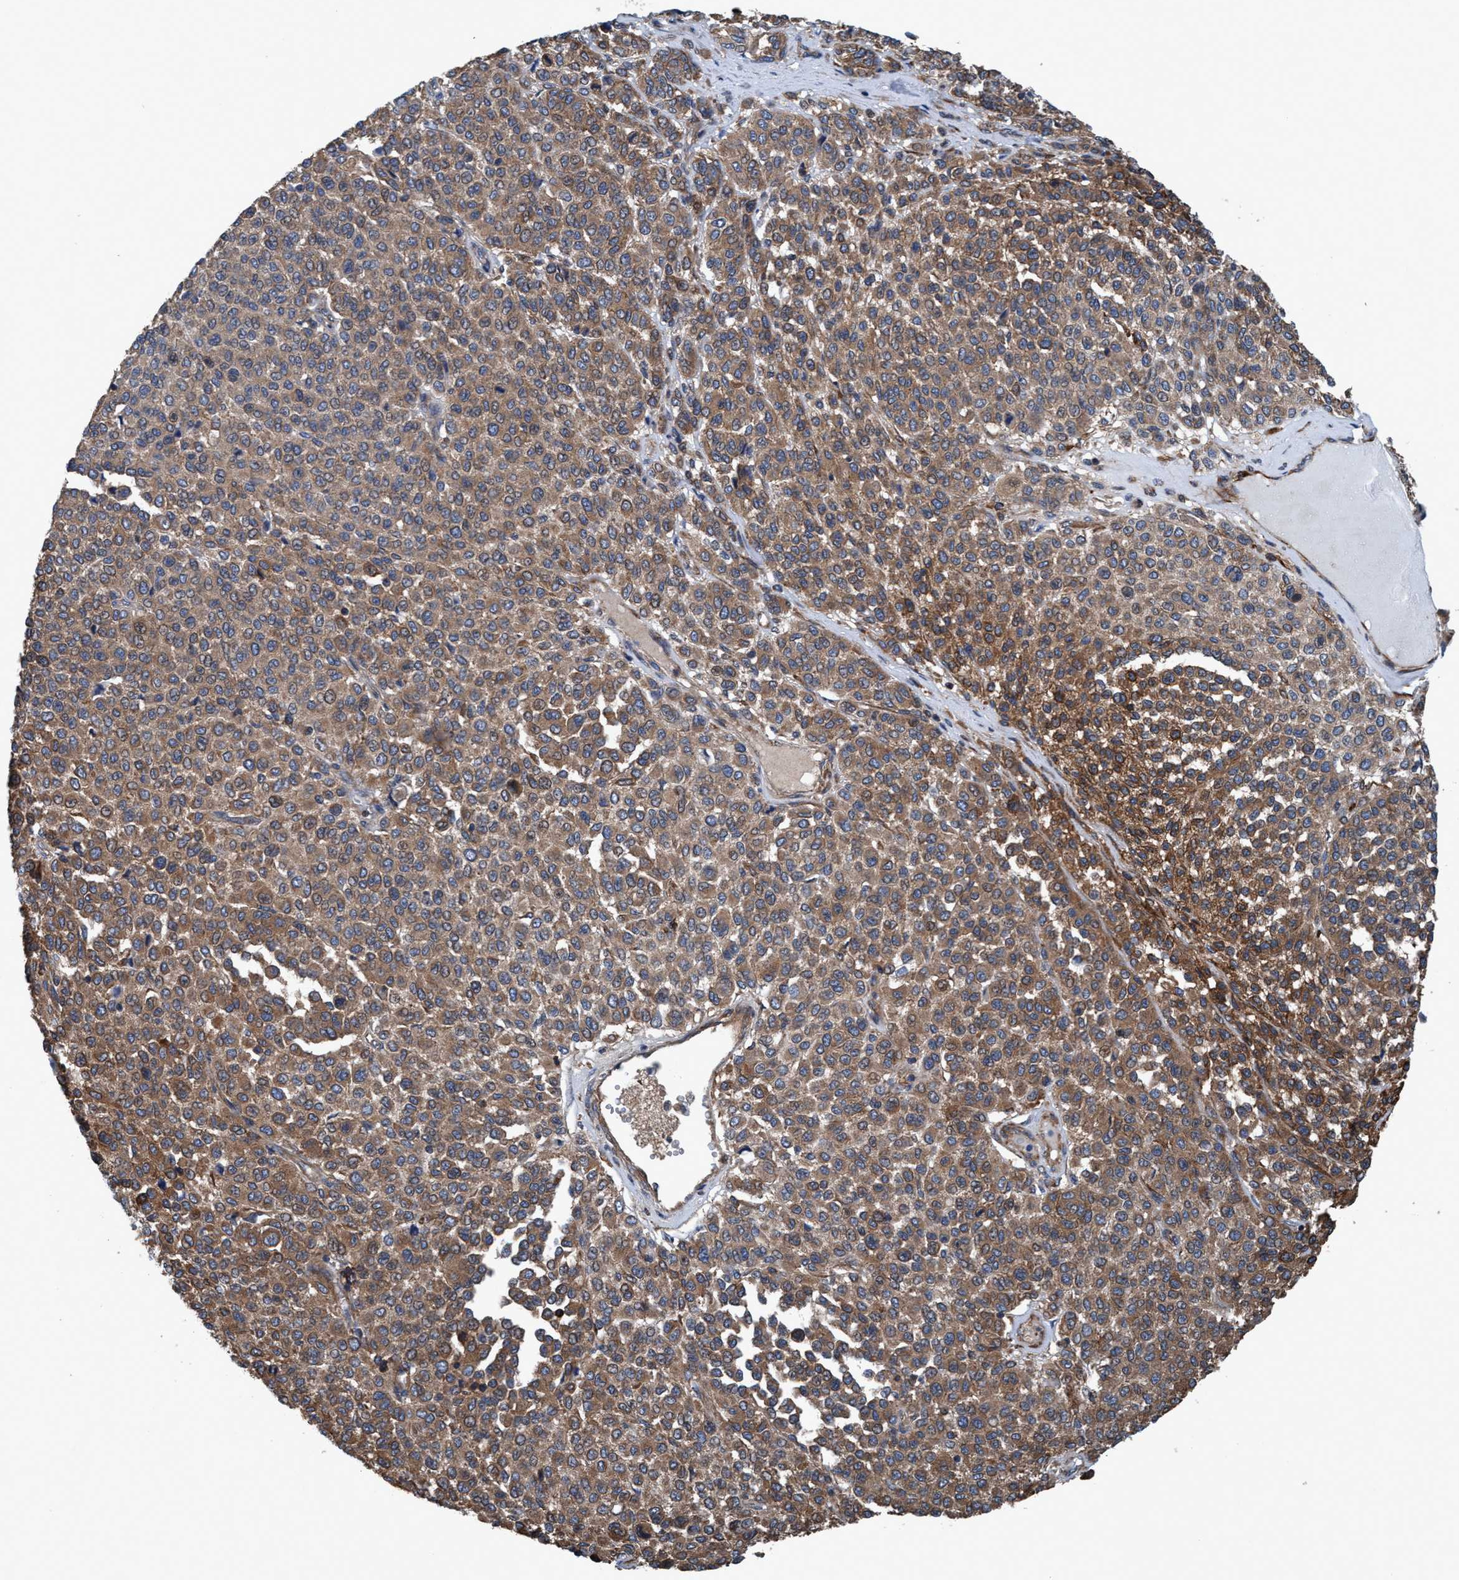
{"staining": {"intensity": "moderate", "quantity": ">75%", "location": "cytoplasmic/membranous"}, "tissue": "melanoma", "cell_type": "Tumor cells", "image_type": "cancer", "snomed": [{"axis": "morphology", "description": "Malignant melanoma, Metastatic site"}, {"axis": "topography", "description": "Pancreas"}], "caption": "Protein analysis of melanoma tissue shows moderate cytoplasmic/membranous positivity in about >75% of tumor cells.", "gene": "NMT1", "patient": {"sex": "female", "age": 30}}